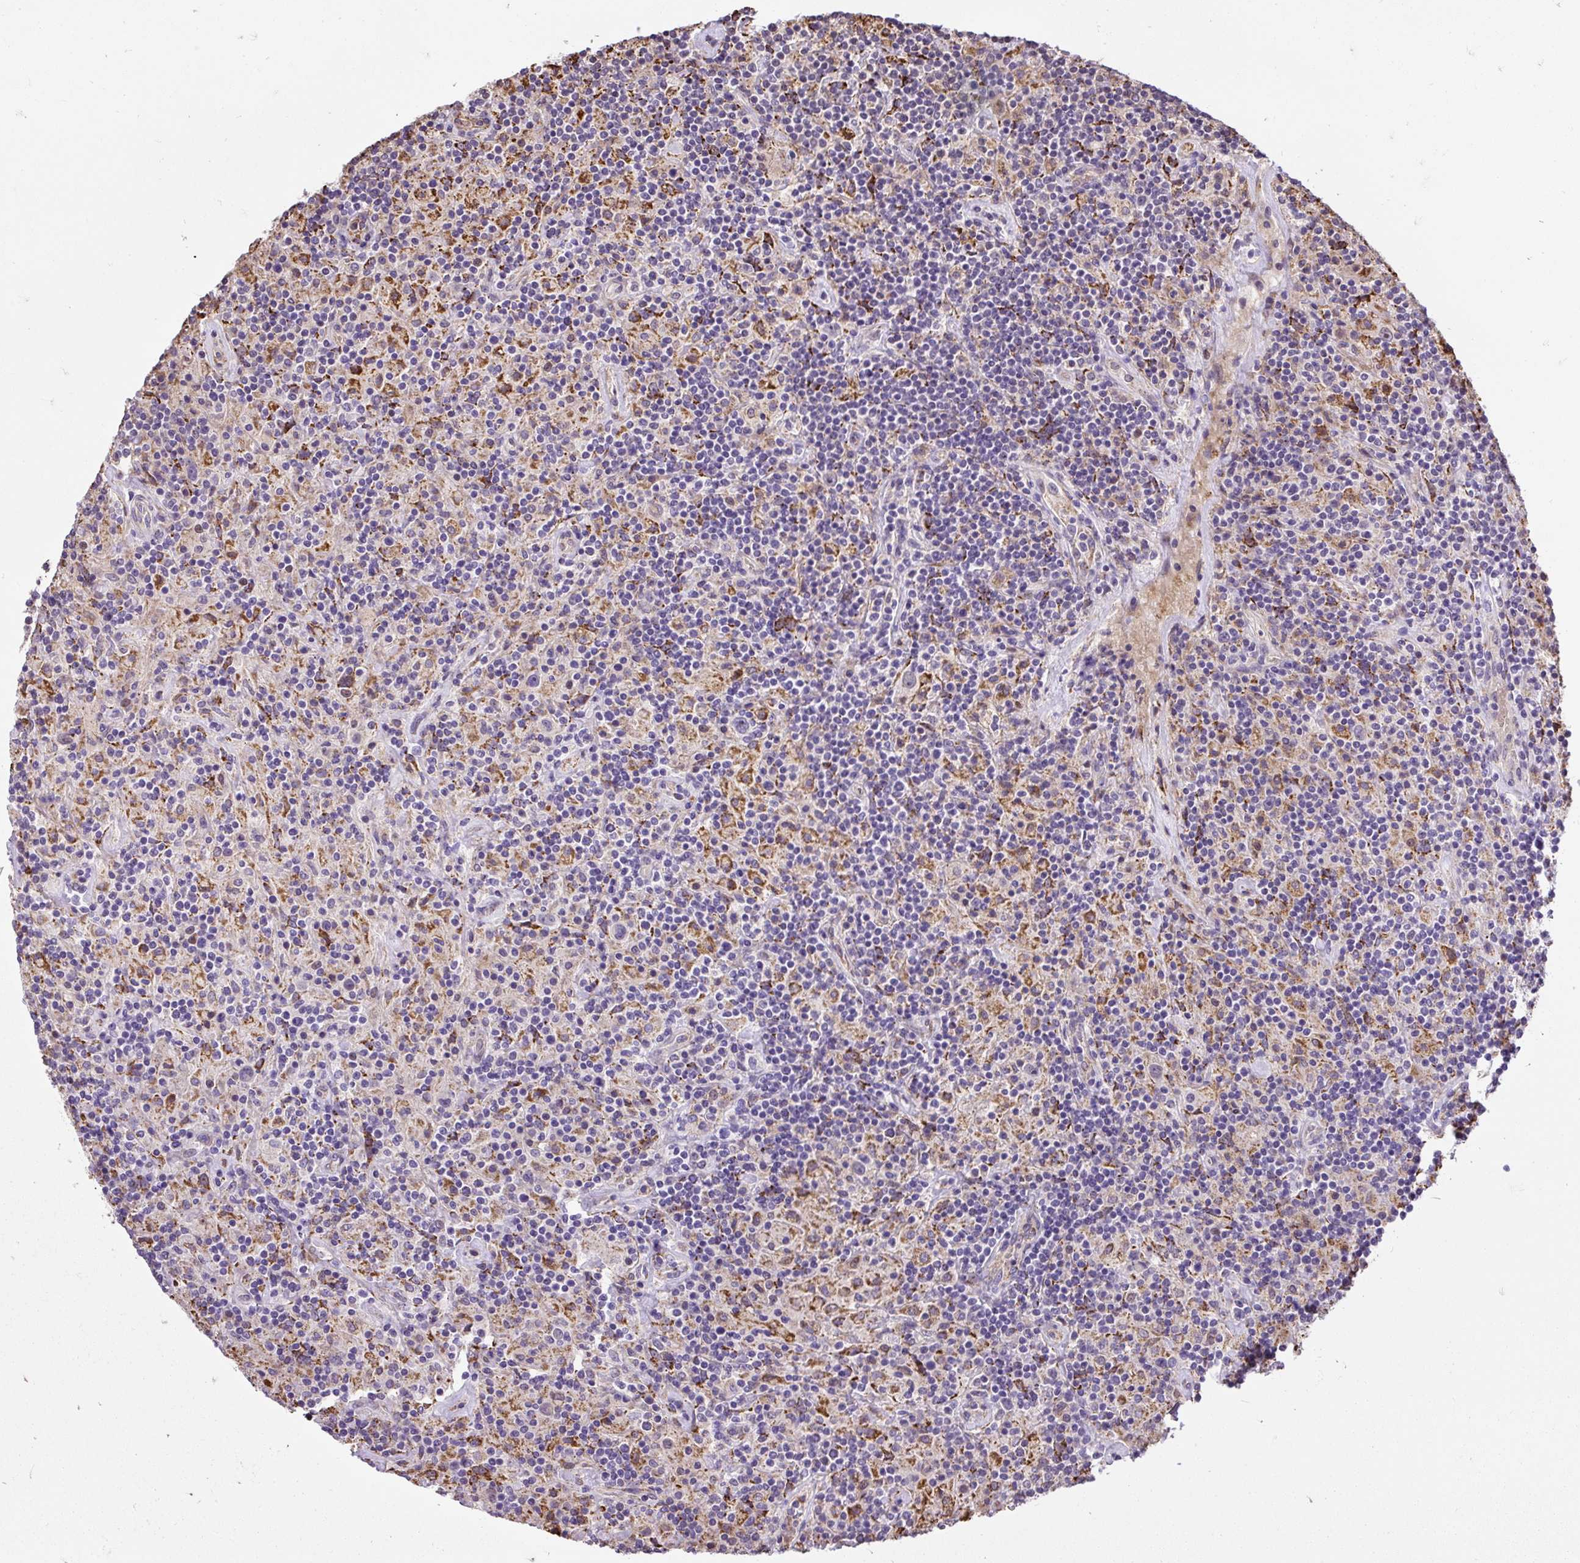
{"staining": {"intensity": "negative", "quantity": "none", "location": "none"}, "tissue": "lymphoma", "cell_type": "Tumor cells", "image_type": "cancer", "snomed": [{"axis": "morphology", "description": "Hodgkin's disease, NOS"}, {"axis": "topography", "description": "Lymph node"}], "caption": "DAB (3,3'-diaminobenzidine) immunohistochemical staining of Hodgkin's disease shows no significant expression in tumor cells.", "gene": "PUS7L", "patient": {"sex": "male", "age": 70}}